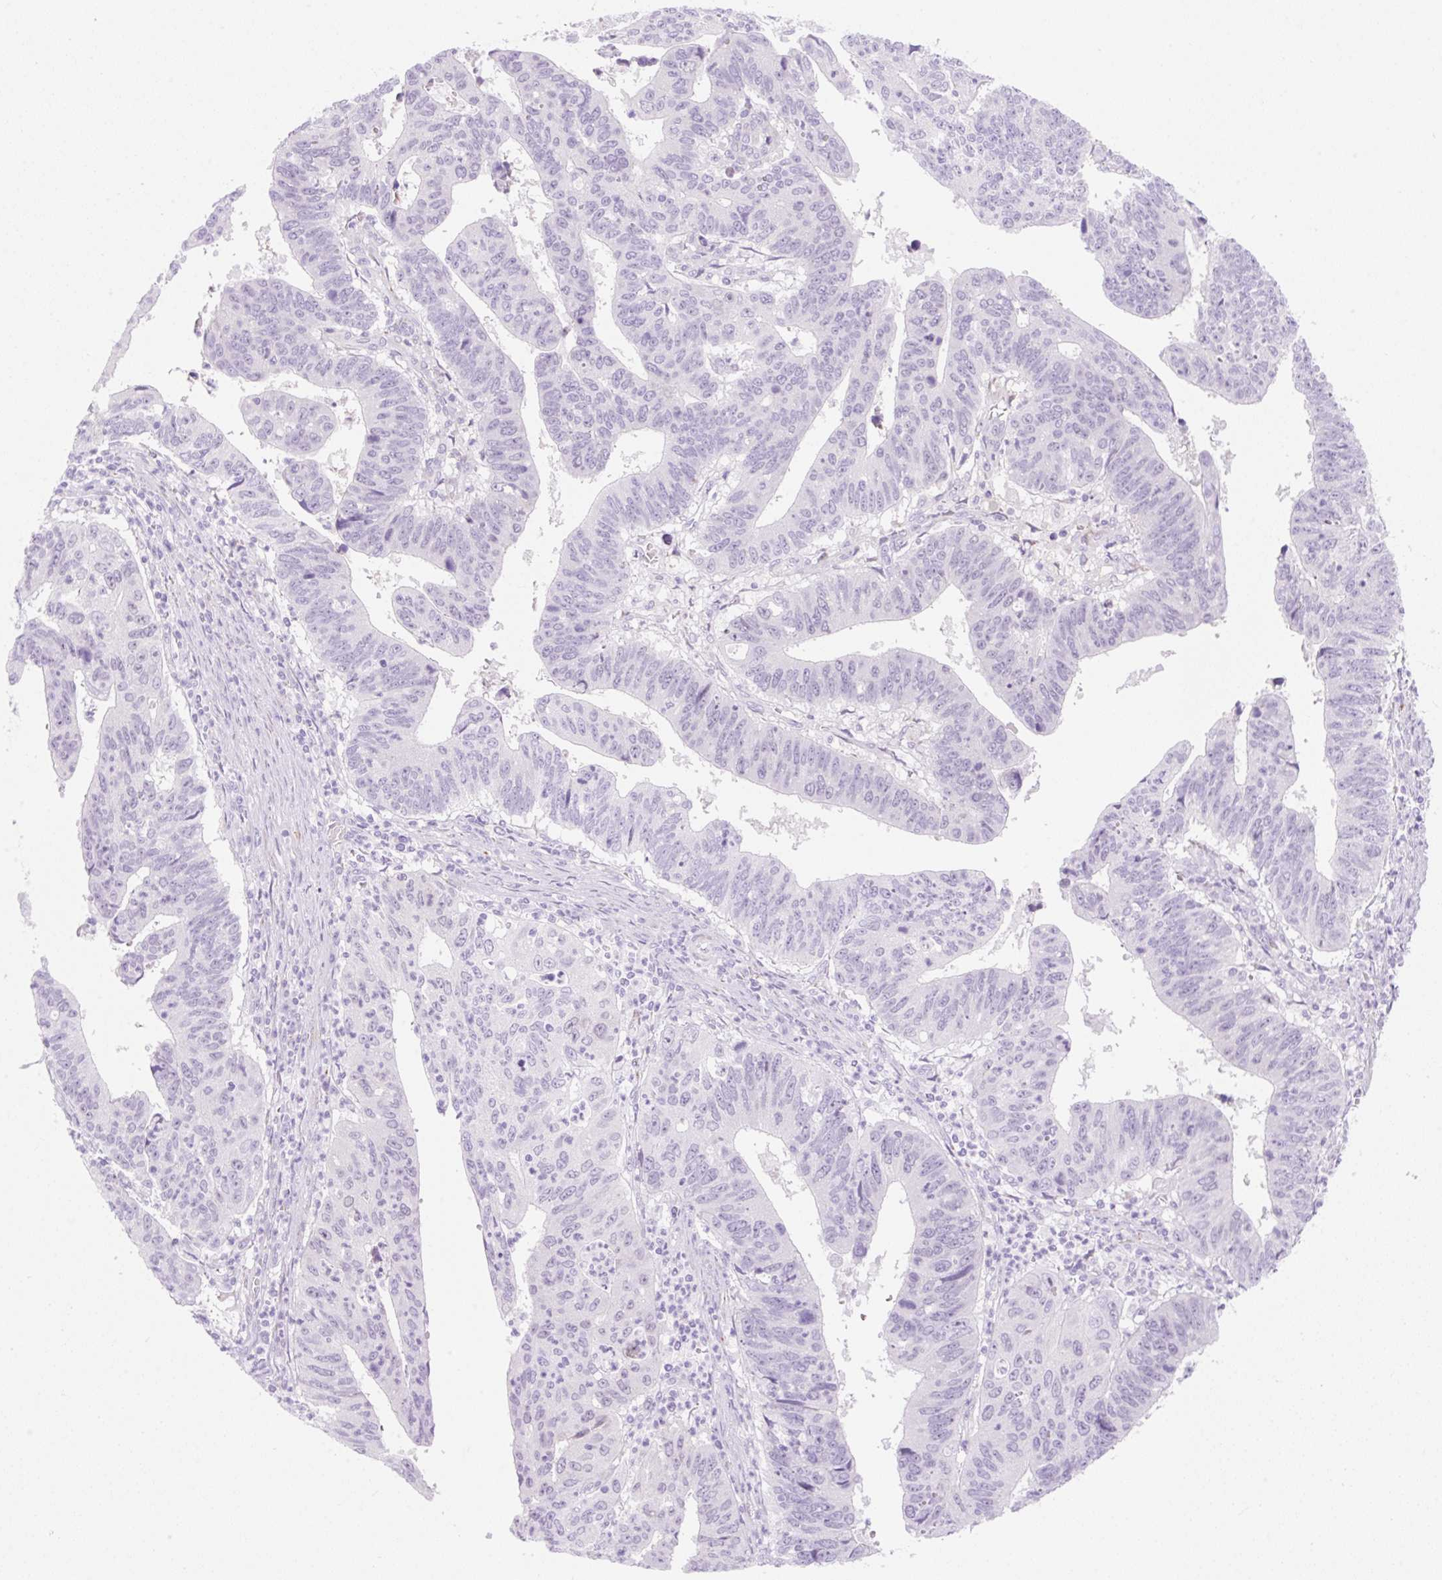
{"staining": {"intensity": "negative", "quantity": "none", "location": "none"}, "tissue": "stomach cancer", "cell_type": "Tumor cells", "image_type": "cancer", "snomed": [{"axis": "morphology", "description": "Adenocarcinoma, NOS"}, {"axis": "topography", "description": "Stomach"}], "caption": "An image of stomach cancer (adenocarcinoma) stained for a protein reveals no brown staining in tumor cells. The staining is performed using DAB brown chromogen with nuclei counter-stained in using hematoxylin.", "gene": "ZNF121", "patient": {"sex": "male", "age": 59}}